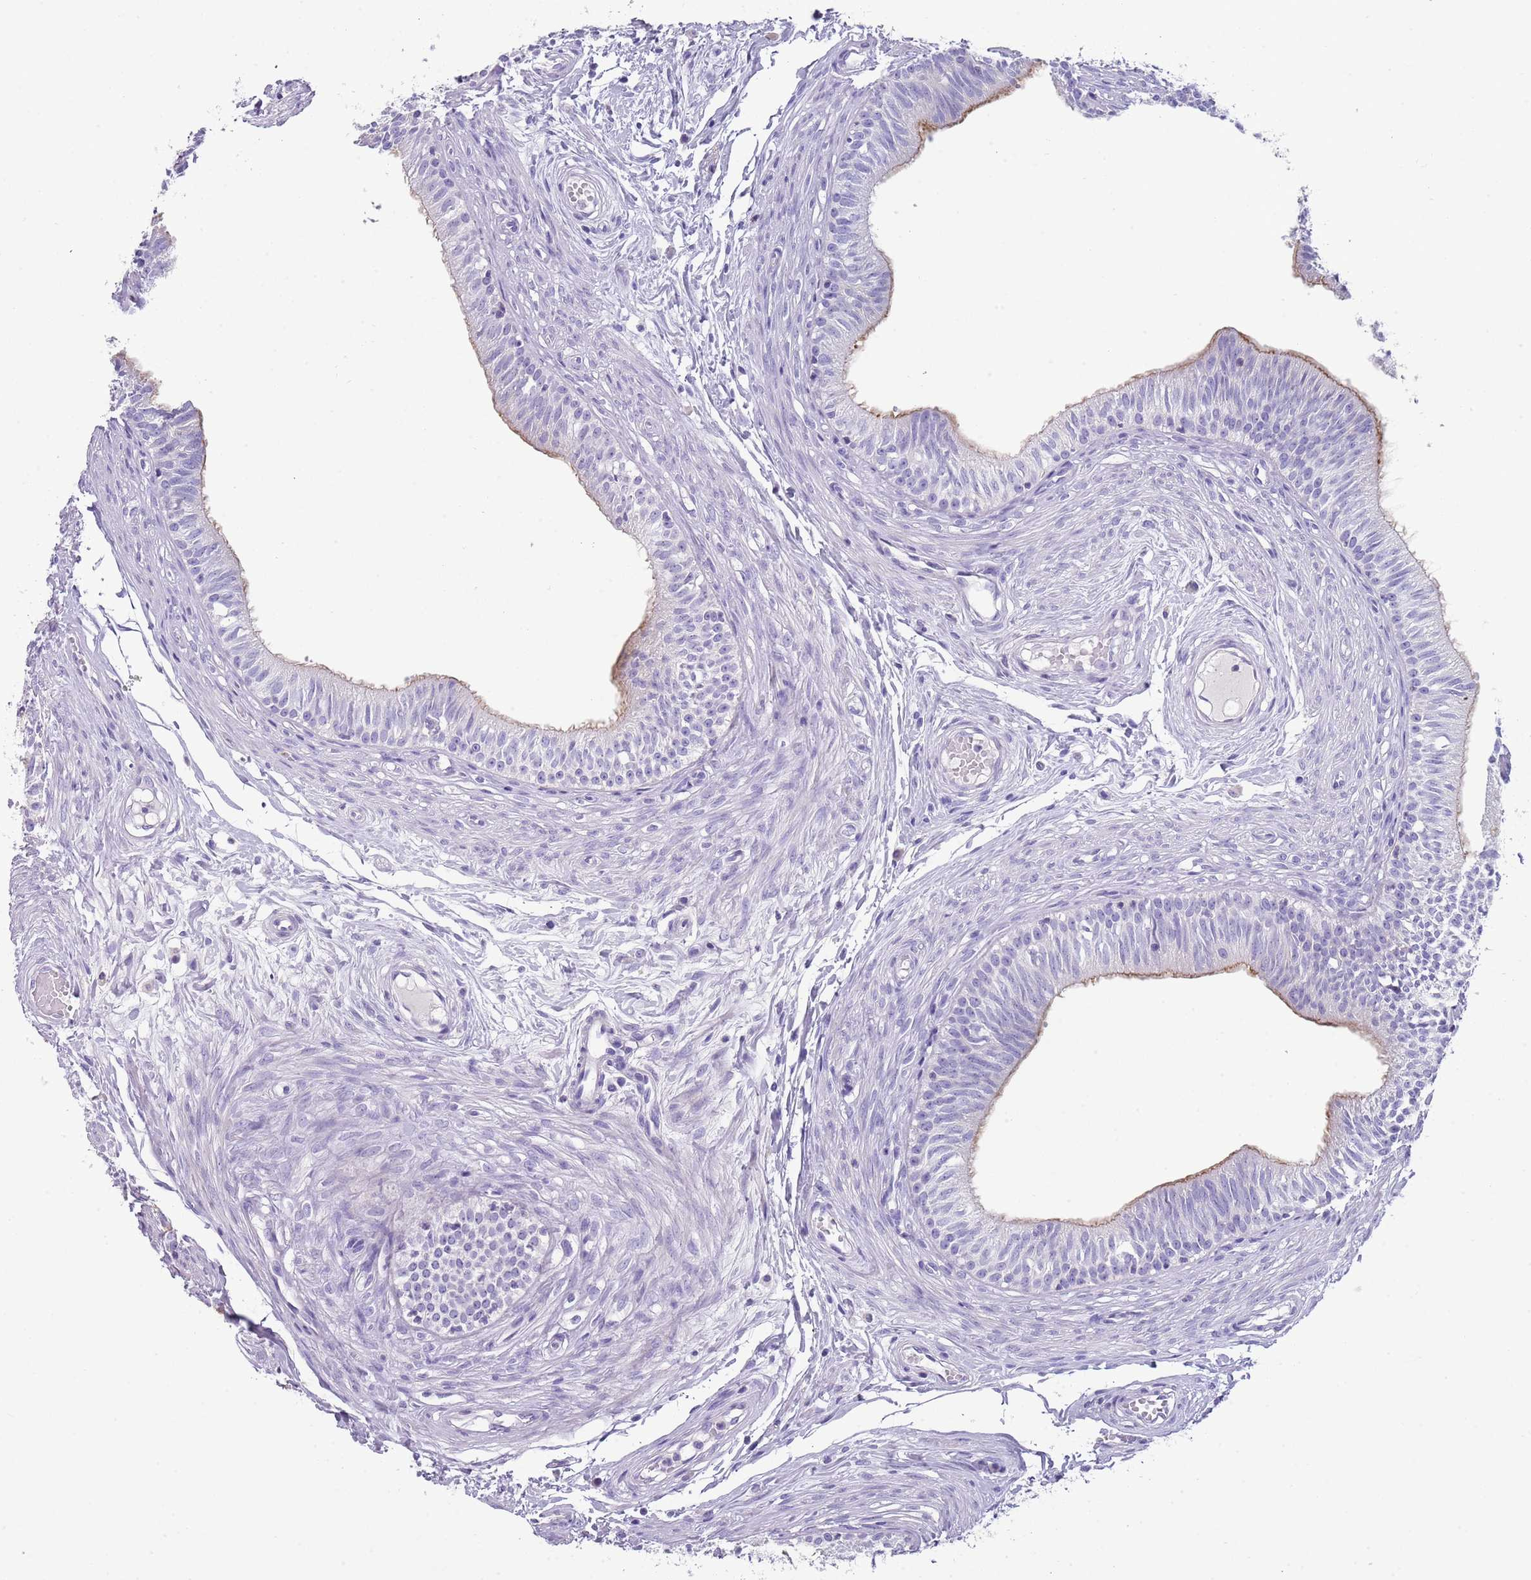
{"staining": {"intensity": "moderate", "quantity": "<25%", "location": "cytoplasmic/membranous"}, "tissue": "epididymis", "cell_type": "Glandular cells", "image_type": "normal", "snomed": [{"axis": "morphology", "description": "Normal tissue, NOS"}, {"axis": "topography", "description": "Epididymis, spermatic cord, NOS"}], "caption": "Protein staining reveals moderate cytoplasmic/membranous staining in approximately <25% of glandular cells in unremarkable epididymis. The protein of interest is stained brown, and the nuclei are stained in blue (DAB IHC with brightfield microscopy, high magnification).", "gene": "ENSG00000271254", "patient": {"sex": "male", "age": 22}}